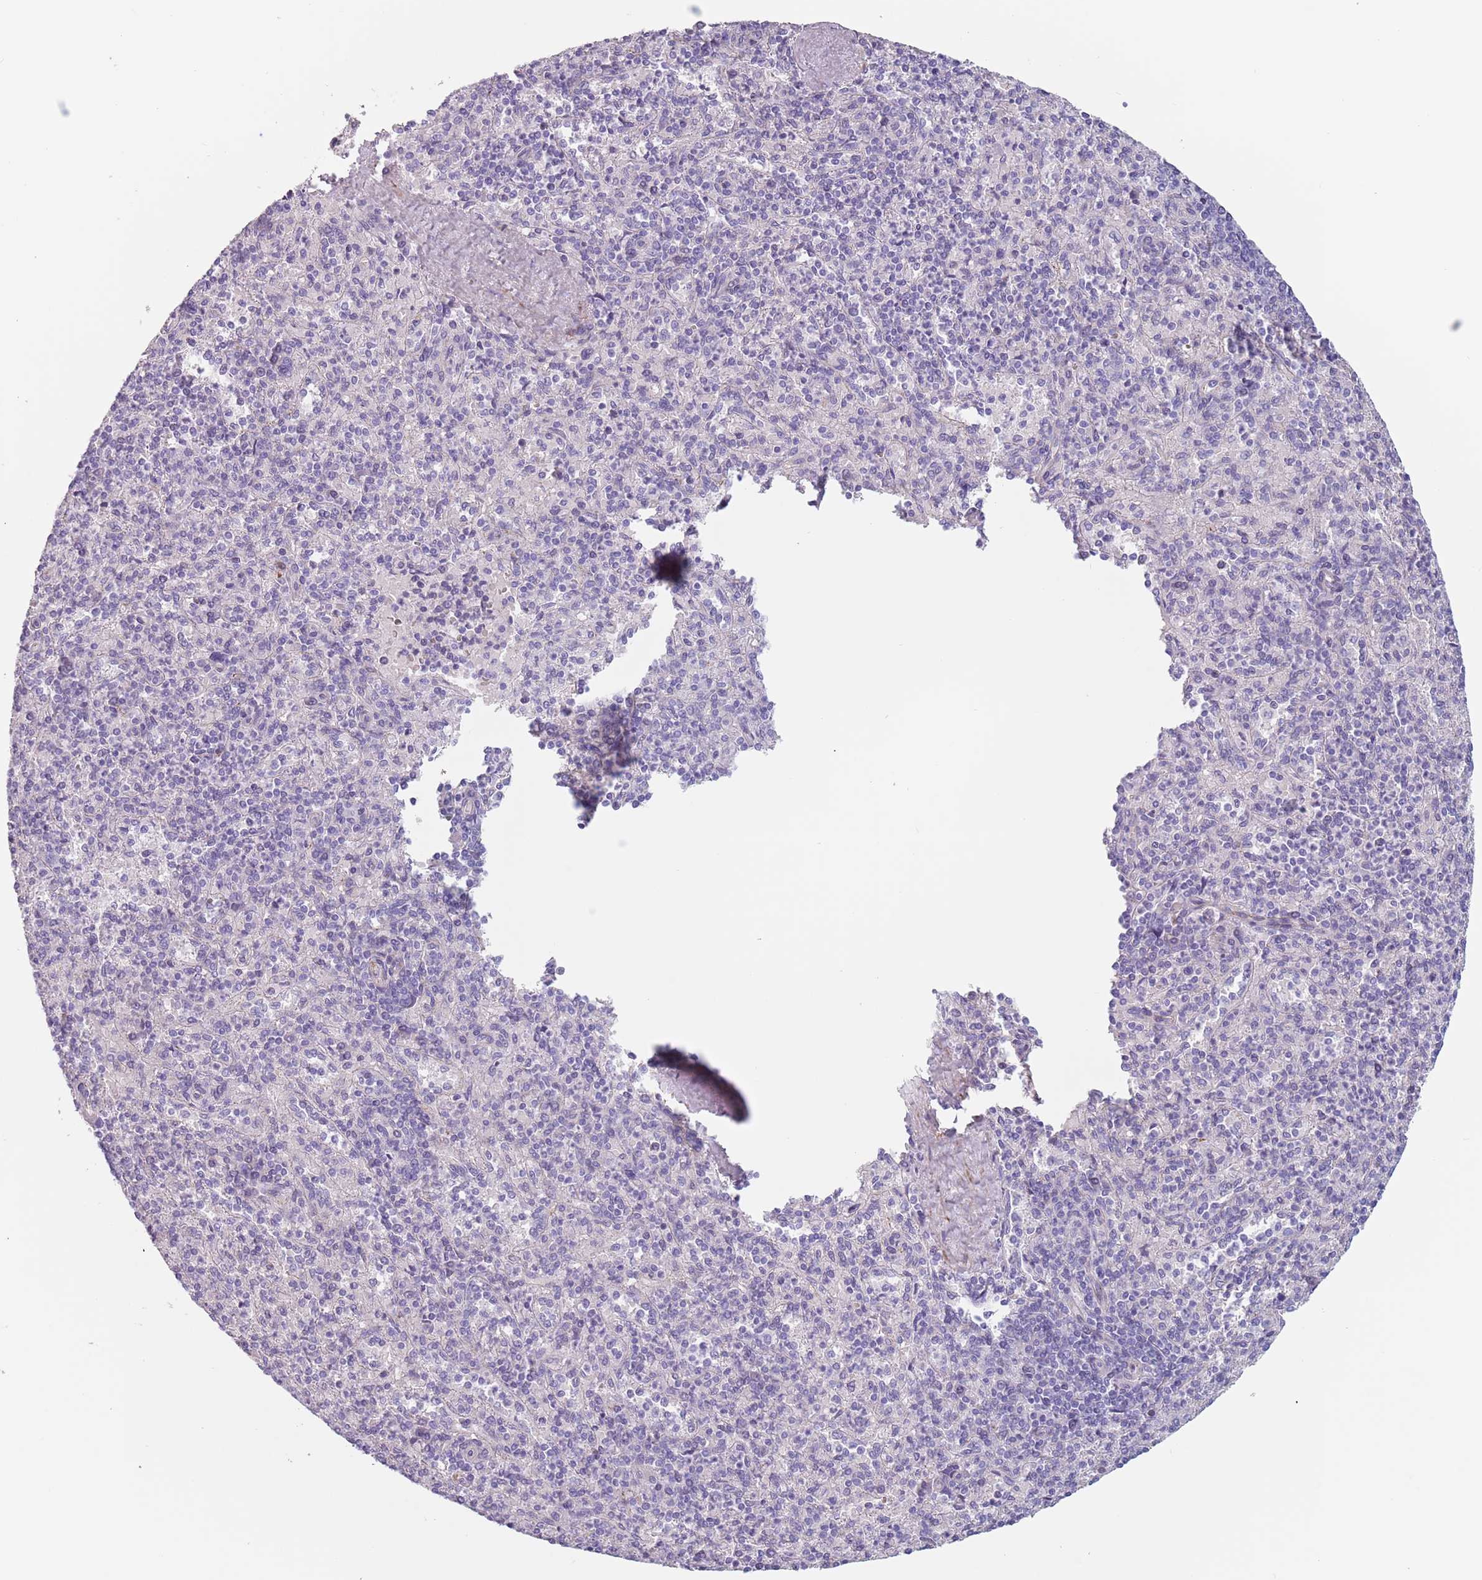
{"staining": {"intensity": "negative", "quantity": "none", "location": "none"}, "tissue": "spleen", "cell_type": "Cells in red pulp", "image_type": "normal", "snomed": [{"axis": "morphology", "description": "Normal tissue, NOS"}, {"axis": "topography", "description": "Spleen"}], "caption": "The image displays no significant expression in cells in red pulp of spleen. (DAB (3,3'-diaminobenzidine) immunohistochemistry with hematoxylin counter stain).", "gene": "OR5A2", "patient": {"sex": "male", "age": 82}}